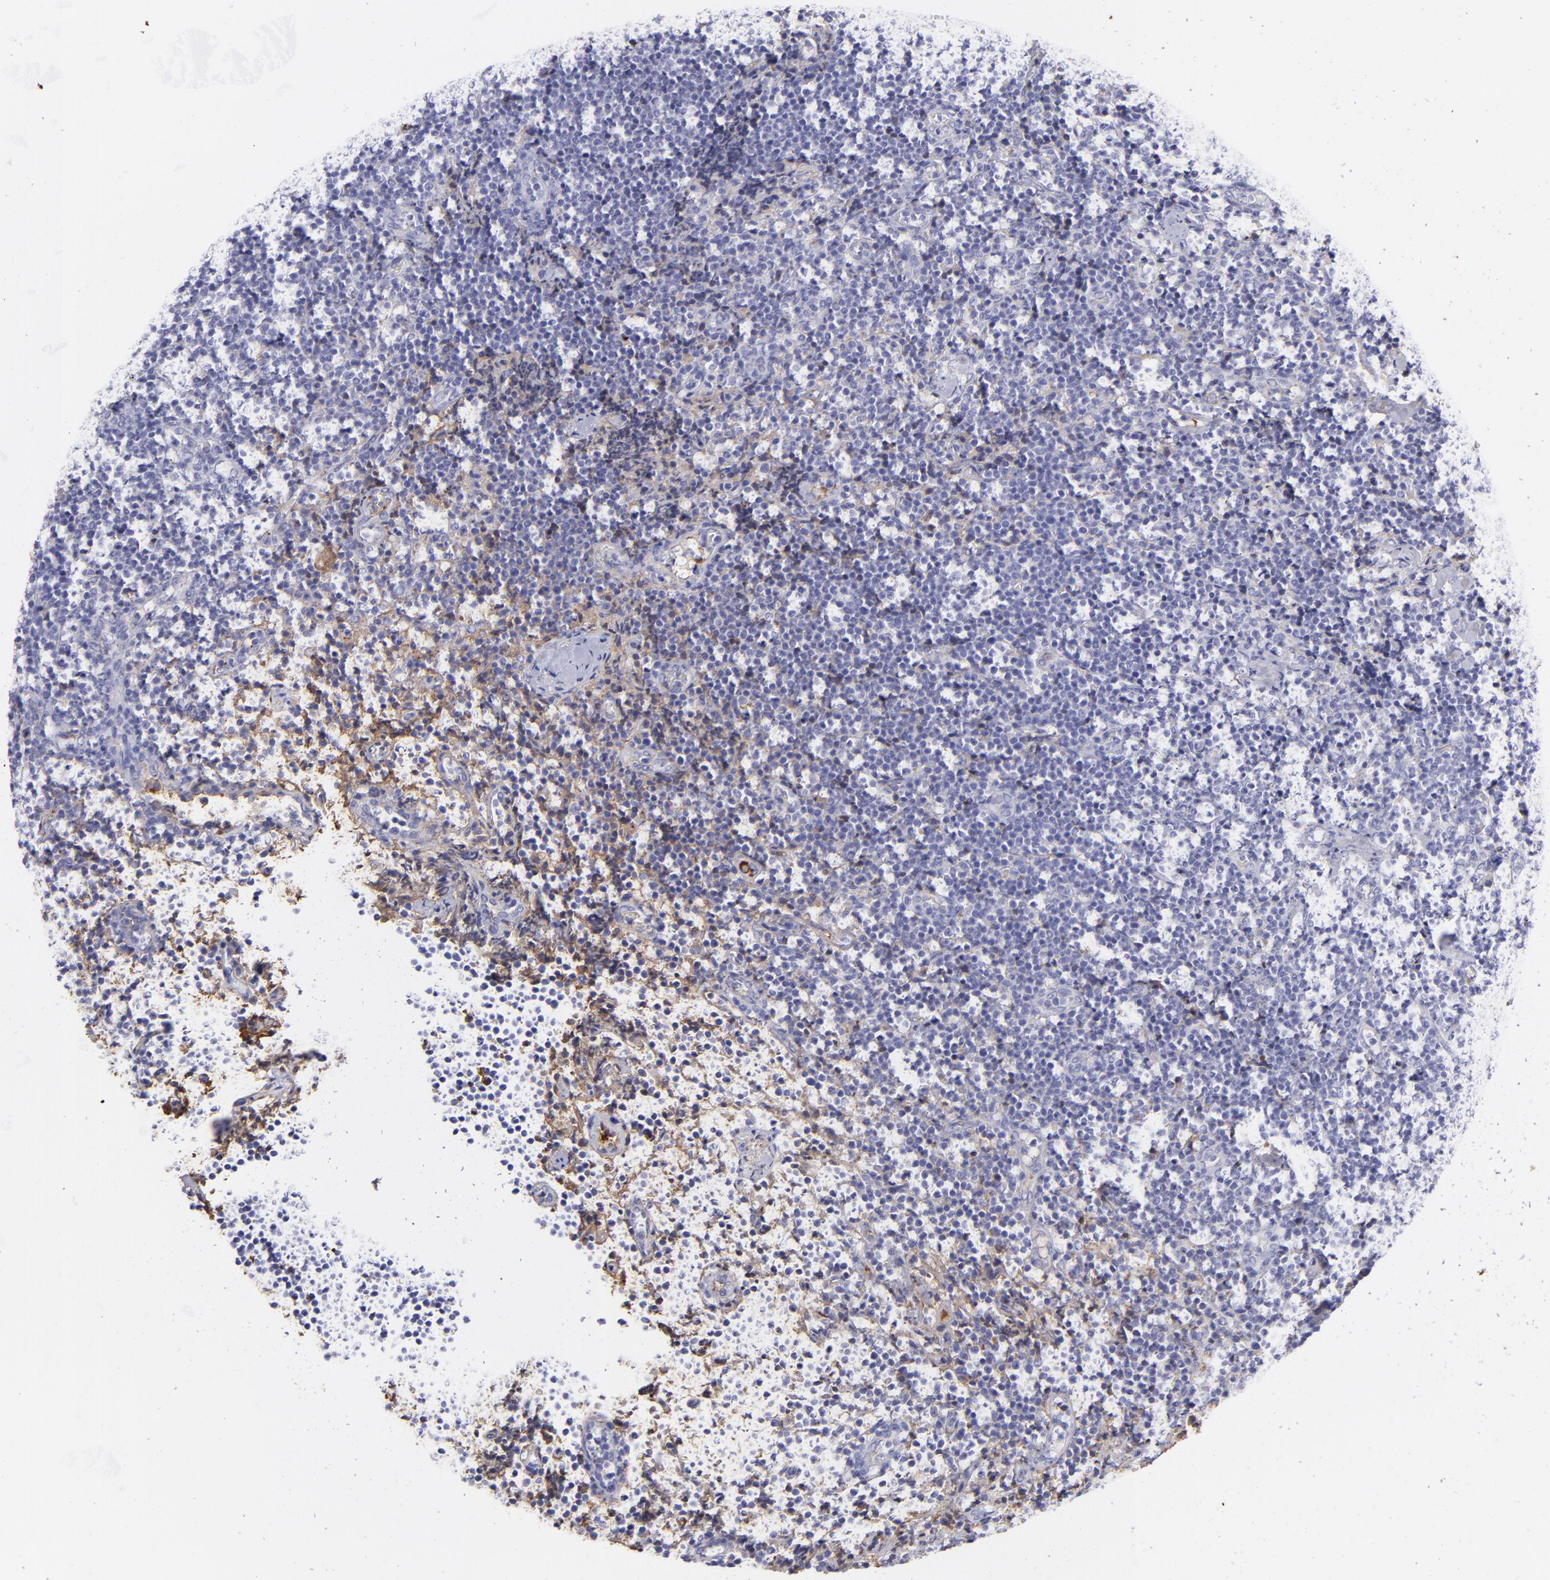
{"staining": {"intensity": "negative", "quantity": "none", "location": "none"}, "tissue": "lymphoma", "cell_type": "Tumor cells", "image_type": "cancer", "snomed": [{"axis": "morphology", "description": "Malignant lymphoma, non-Hodgkin's type, High grade"}, {"axis": "topography", "description": "Lymph node"}], "caption": "DAB immunohistochemical staining of human lymphoma demonstrates no significant staining in tumor cells.", "gene": "FGB", "patient": {"sex": "female", "age": 58}}